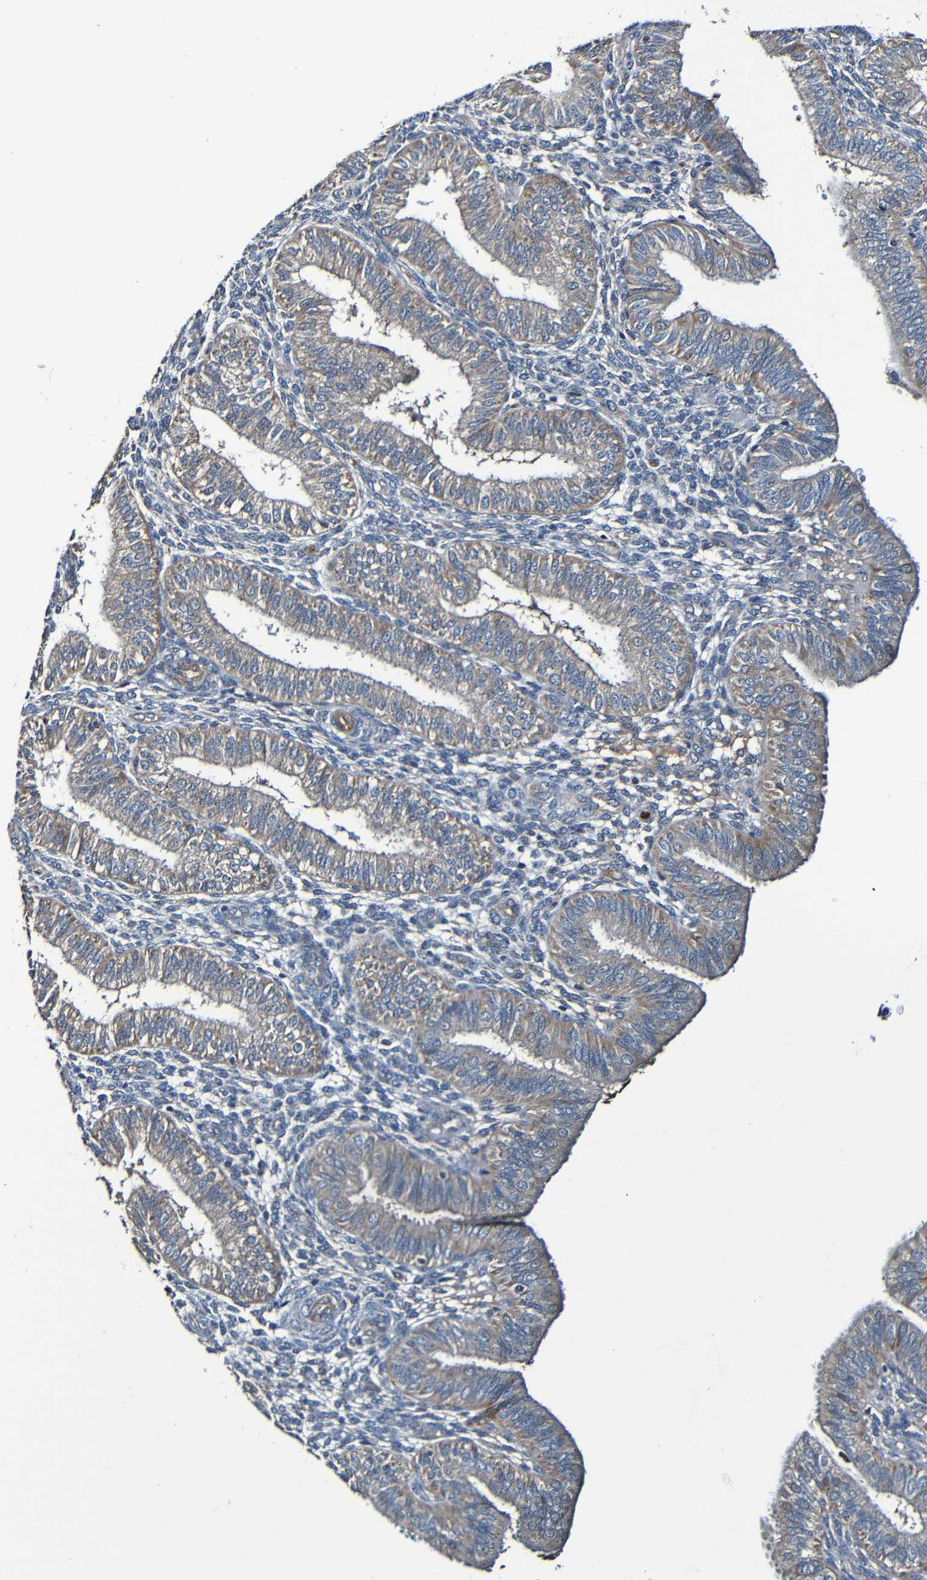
{"staining": {"intensity": "moderate", "quantity": "25%-75%", "location": "cytoplasmic/membranous"}, "tissue": "endometrium", "cell_type": "Cells in endometrial stroma", "image_type": "normal", "snomed": [{"axis": "morphology", "description": "Normal tissue, NOS"}, {"axis": "topography", "description": "Endometrium"}], "caption": "Human endometrium stained with a brown dye reveals moderate cytoplasmic/membranous positive positivity in approximately 25%-75% of cells in endometrial stroma.", "gene": "ADAM15", "patient": {"sex": "female", "age": 39}}